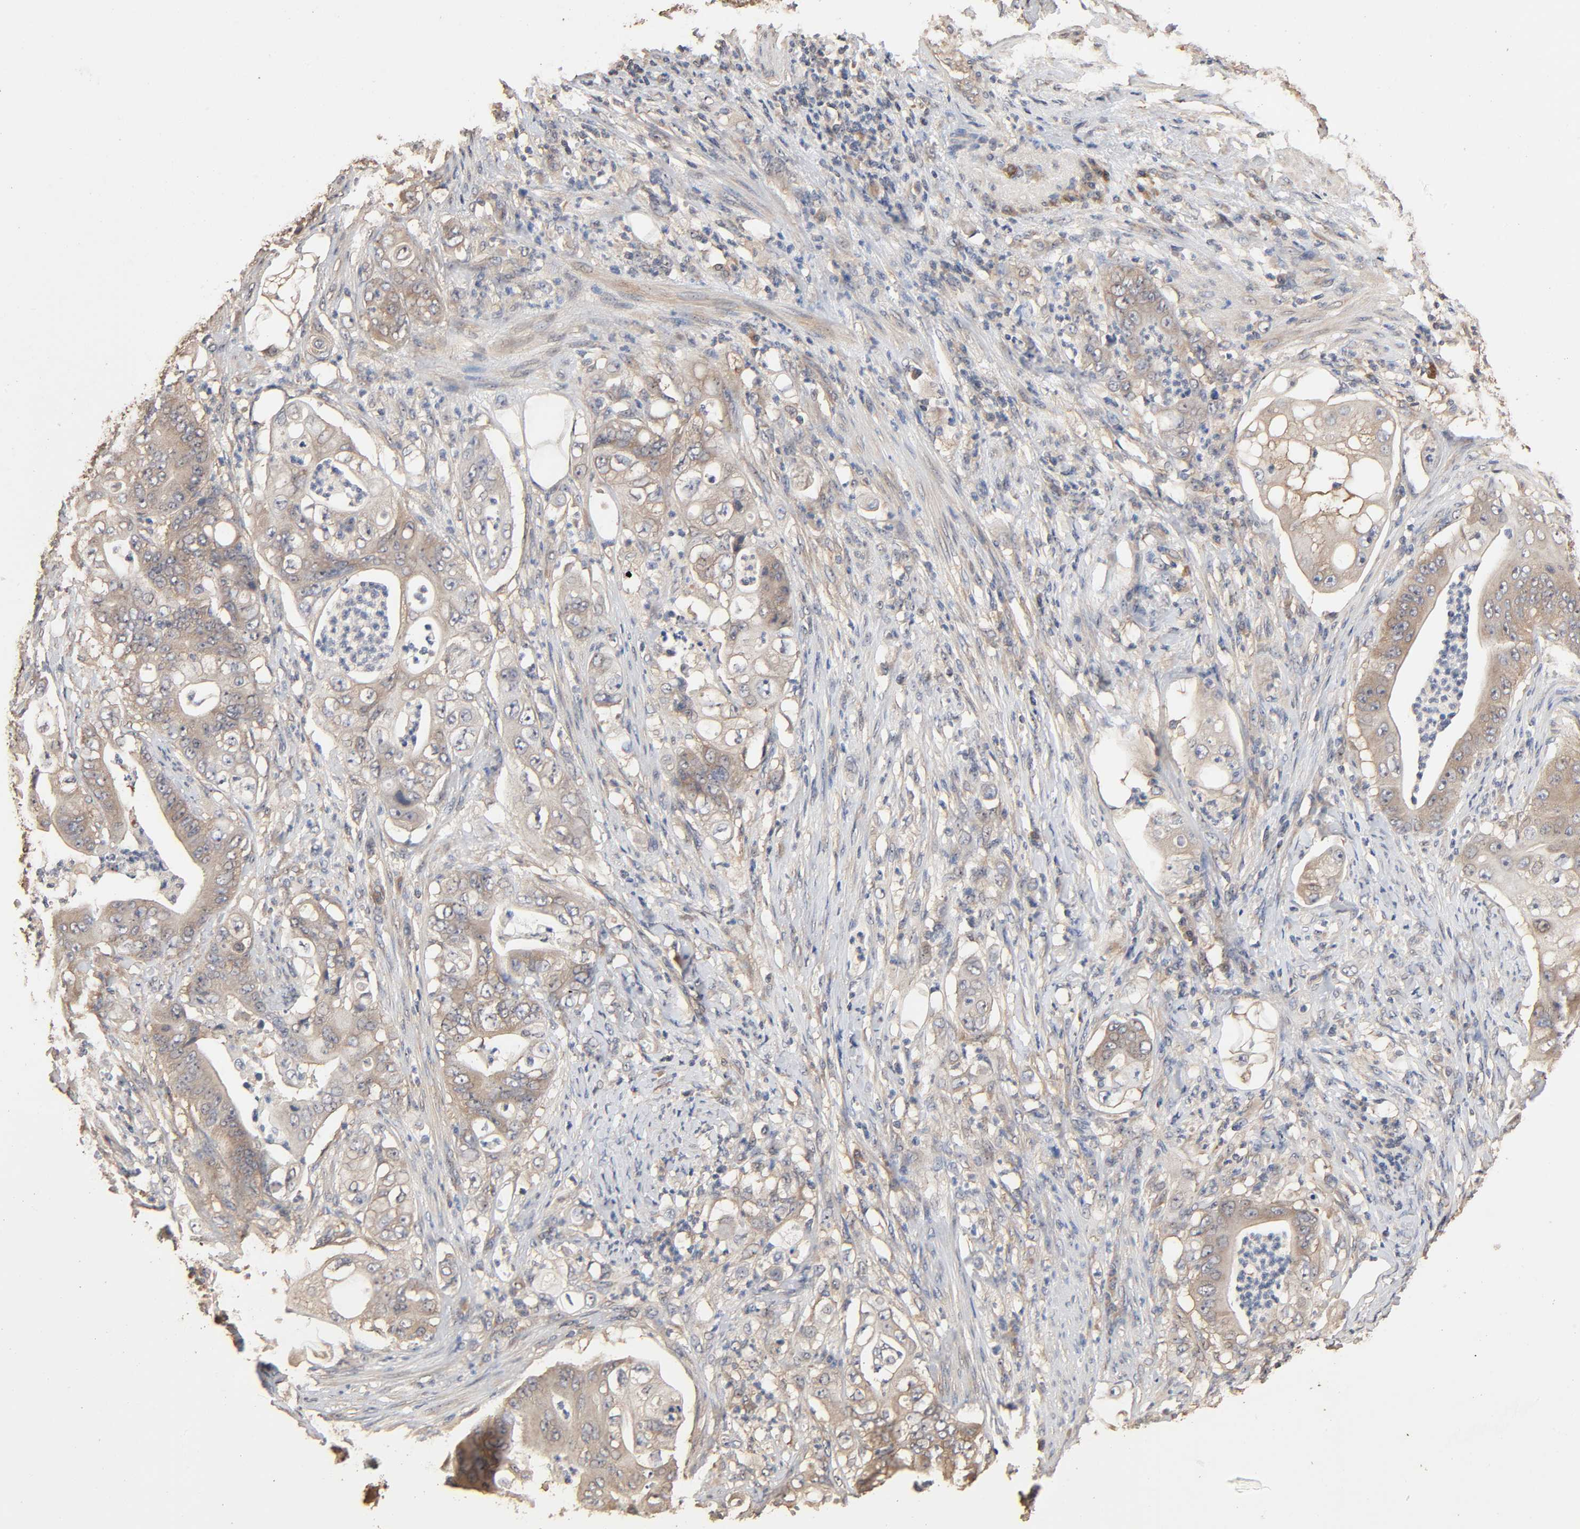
{"staining": {"intensity": "weak", "quantity": ">75%", "location": "cytoplasmic/membranous"}, "tissue": "stomach cancer", "cell_type": "Tumor cells", "image_type": "cancer", "snomed": [{"axis": "morphology", "description": "Adenocarcinoma, NOS"}, {"axis": "topography", "description": "Stomach"}], "caption": "Protein expression analysis of stomach cancer (adenocarcinoma) demonstrates weak cytoplasmic/membranous staining in approximately >75% of tumor cells. The protein of interest is stained brown, and the nuclei are stained in blue (DAB IHC with brightfield microscopy, high magnification).", "gene": "ARHGEF7", "patient": {"sex": "female", "age": 73}}